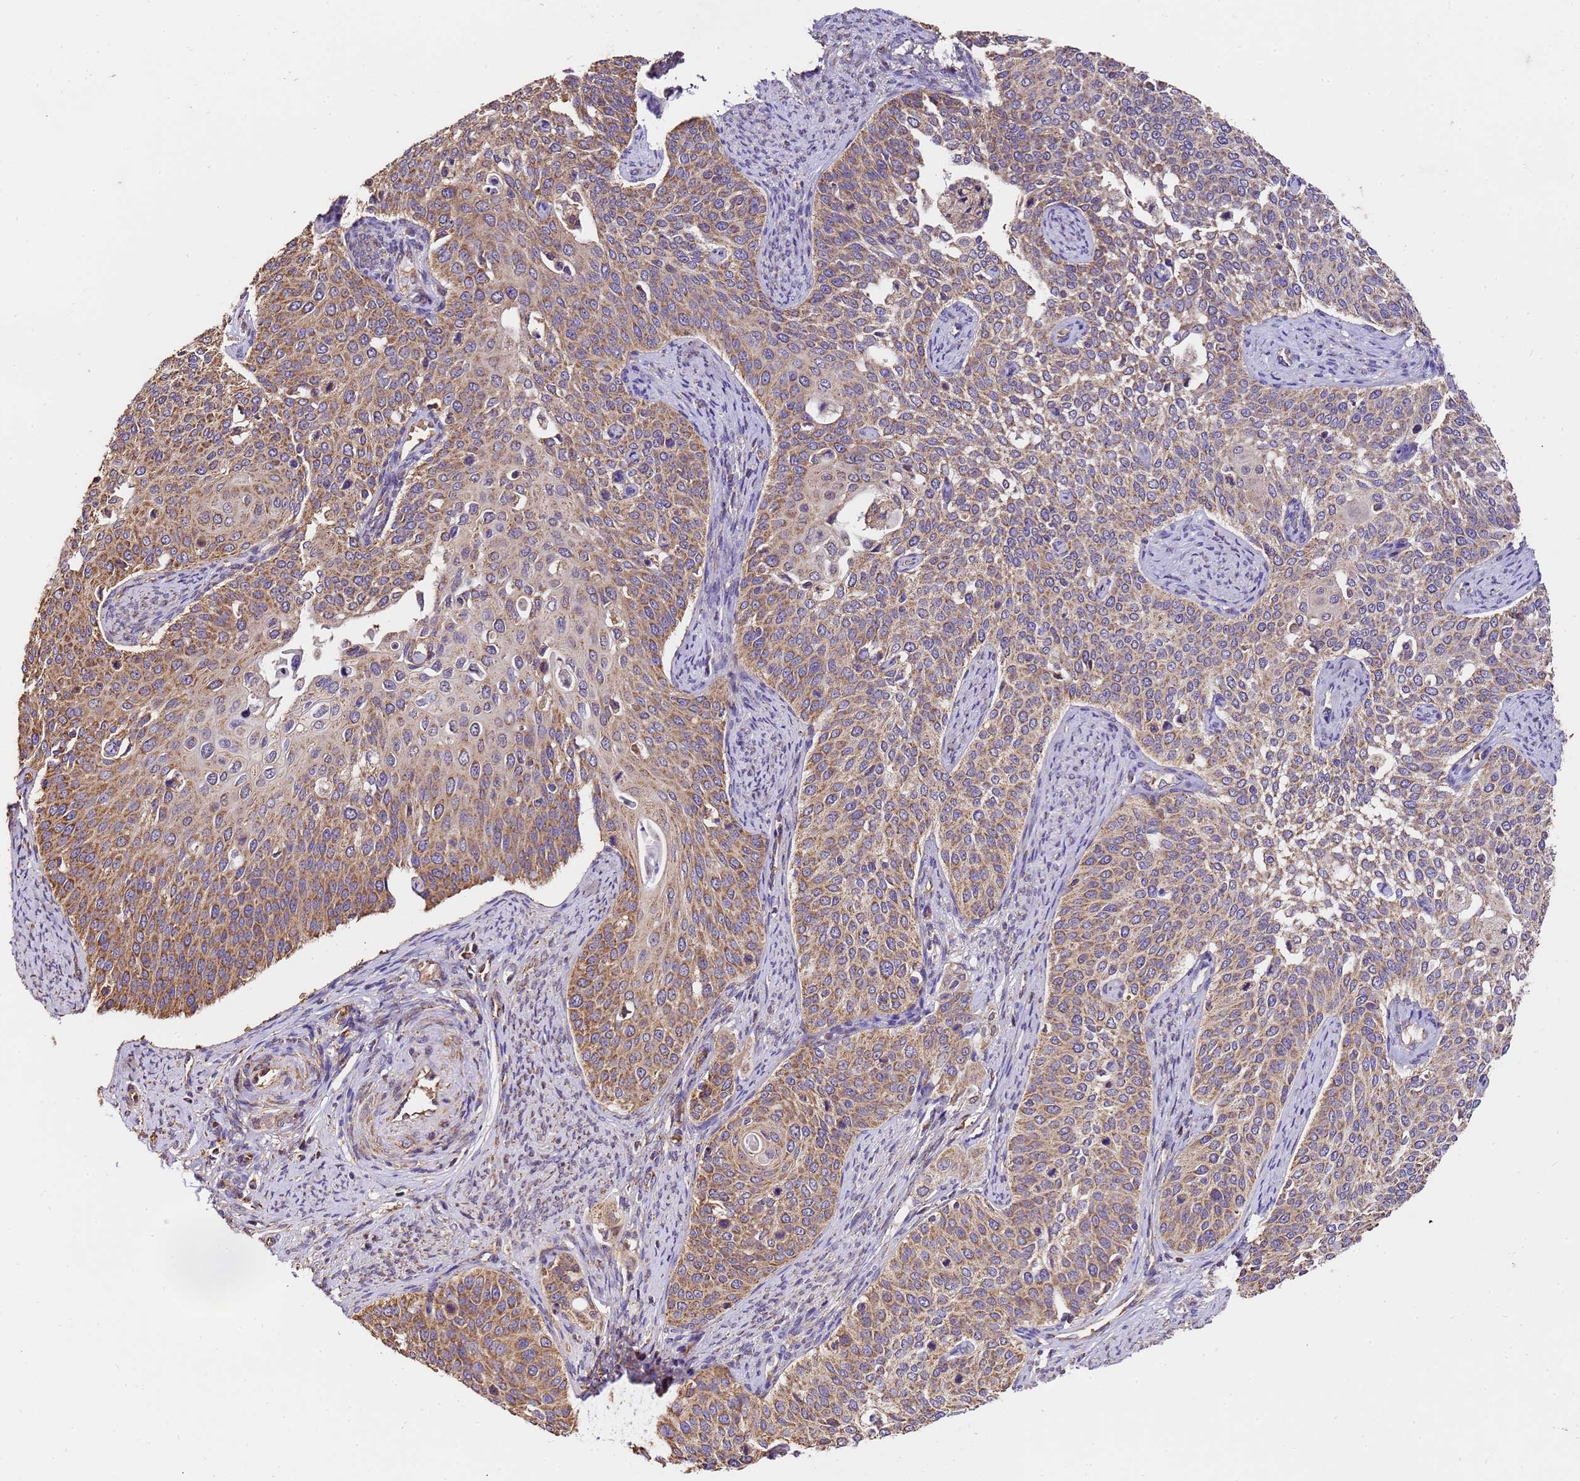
{"staining": {"intensity": "moderate", "quantity": ">75%", "location": "cytoplasmic/membranous"}, "tissue": "cervical cancer", "cell_type": "Tumor cells", "image_type": "cancer", "snomed": [{"axis": "morphology", "description": "Squamous cell carcinoma, NOS"}, {"axis": "topography", "description": "Cervix"}], "caption": "Immunohistochemical staining of squamous cell carcinoma (cervical) exhibits medium levels of moderate cytoplasmic/membranous protein expression in about >75% of tumor cells.", "gene": "LRRIQ1", "patient": {"sex": "female", "age": 44}}